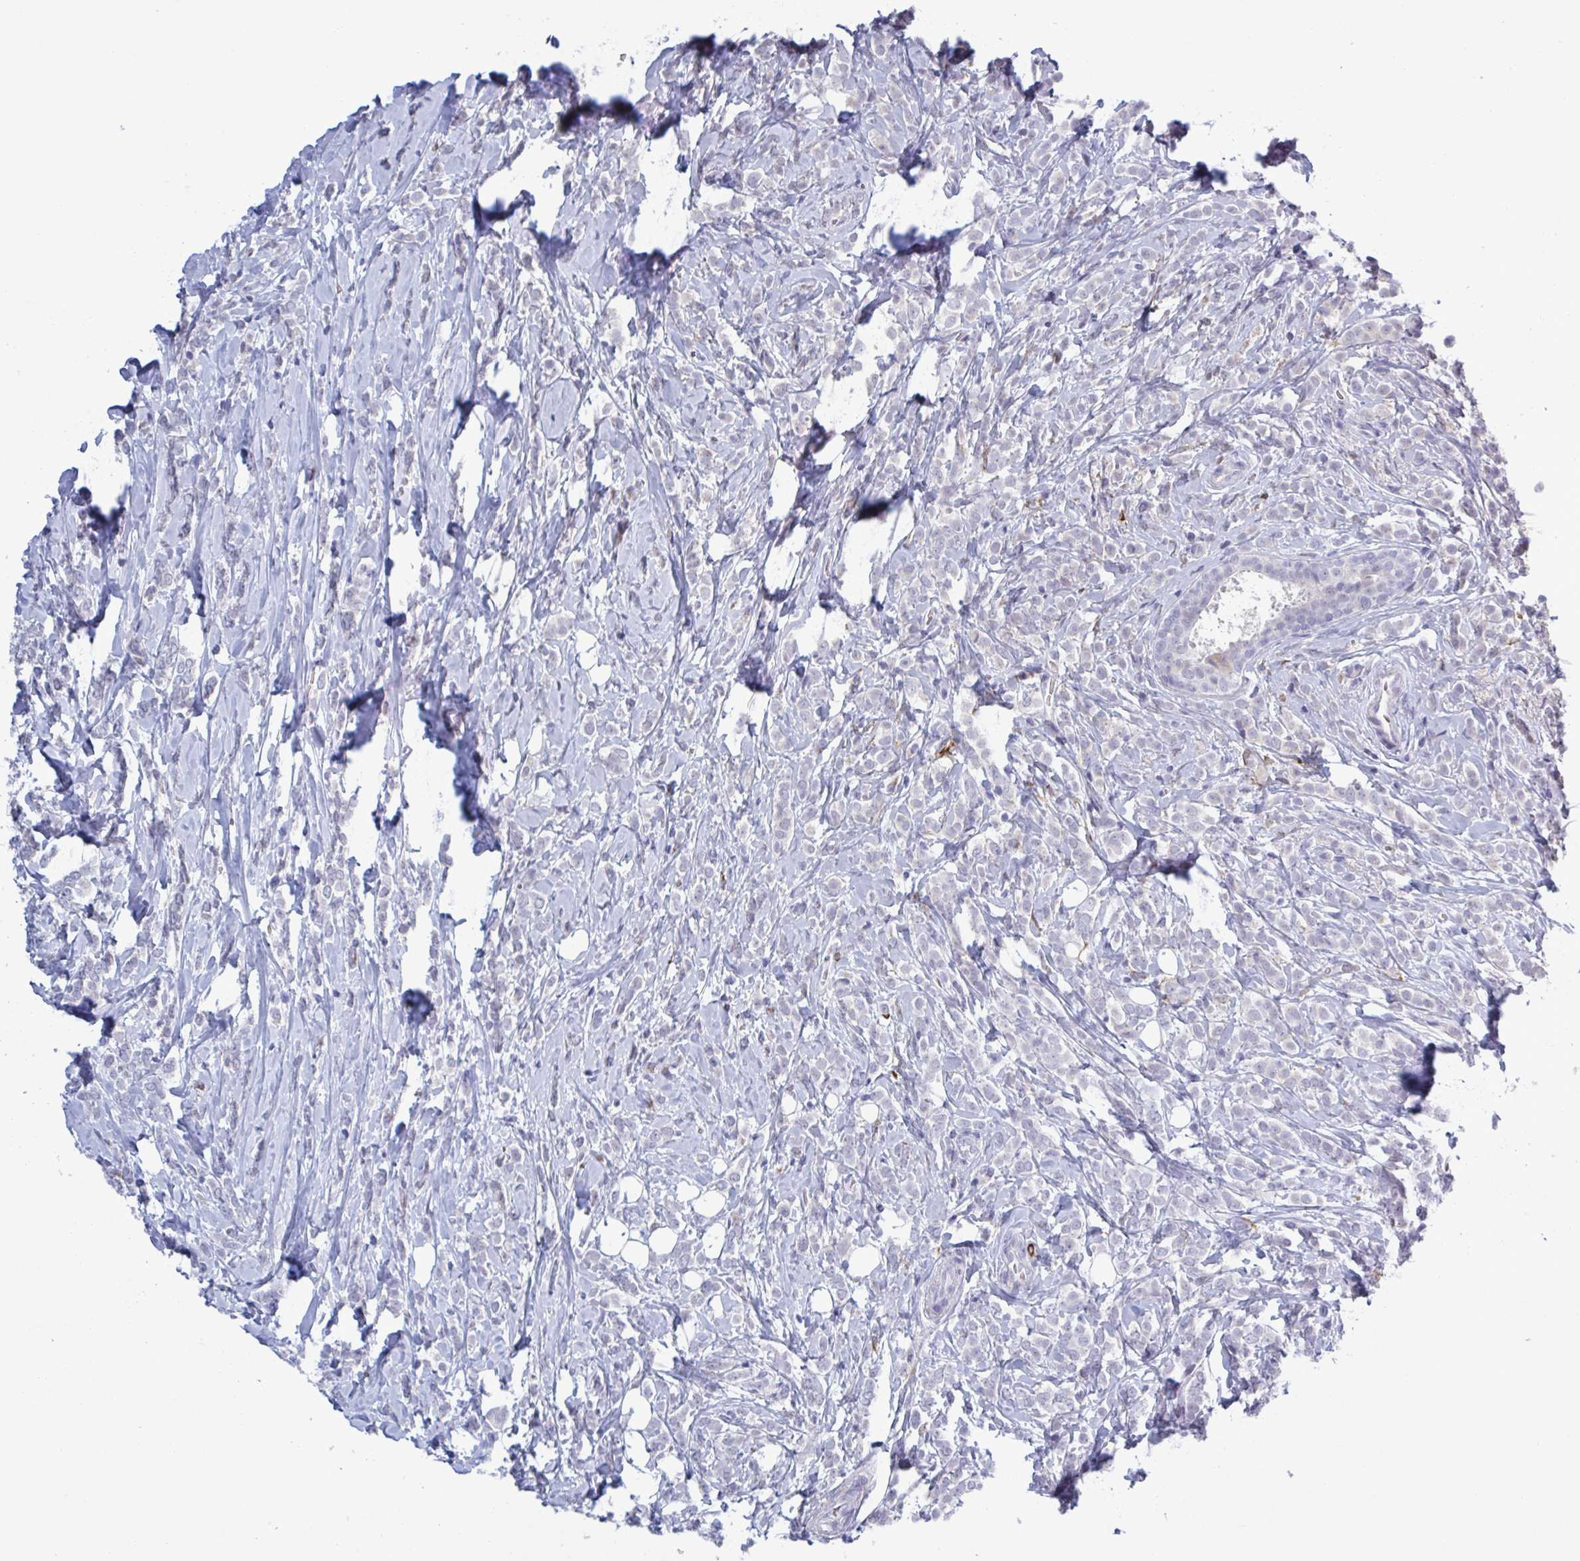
{"staining": {"intensity": "negative", "quantity": "none", "location": "none"}, "tissue": "breast cancer", "cell_type": "Tumor cells", "image_type": "cancer", "snomed": [{"axis": "morphology", "description": "Lobular carcinoma"}, {"axis": "topography", "description": "Breast"}], "caption": "Tumor cells show no significant positivity in breast cancer.", "gene": "HSD11B2", "patient": {"sex": "female", "age": 49}}